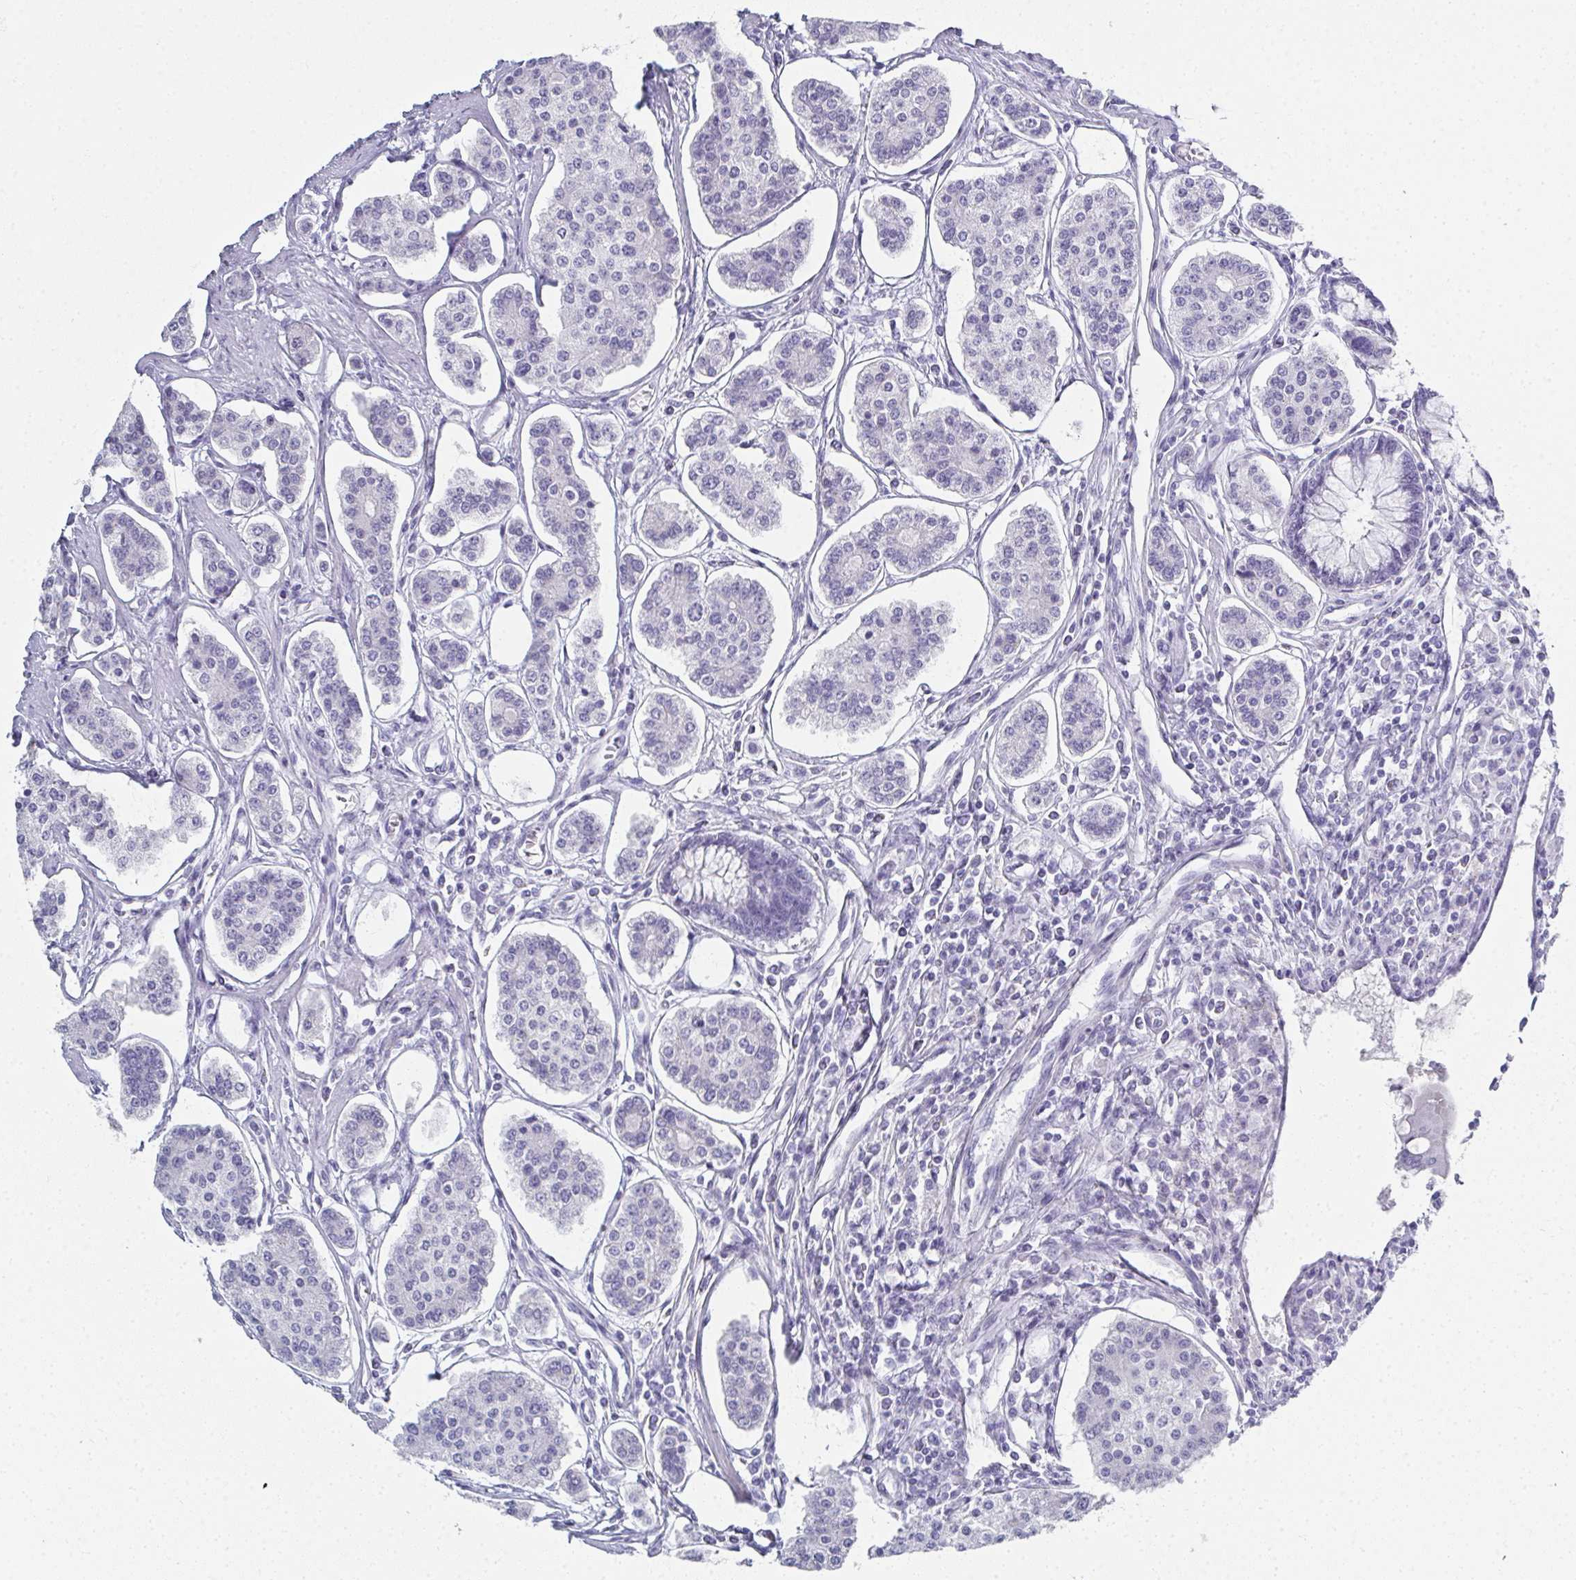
{"staining": {"intensity": "negative", "quantity": "none", "location": "none"}, "tissue": "carcinoid", "cell_type": "Tumor cells", "image_type": "cancer", "snomed": [{"axis": "morphology", "description": "Carcinoid, malignant, NOS"}, {"axis": "topography", "description": "Small intestine"}], "caption": "This is a photomicrograph of immunohistochemistry staining of carcinoid (malignant), which shows no expression in tumor cells.", "gene": "SYCP1", "patient": {"sex": "female", "age": 65}}